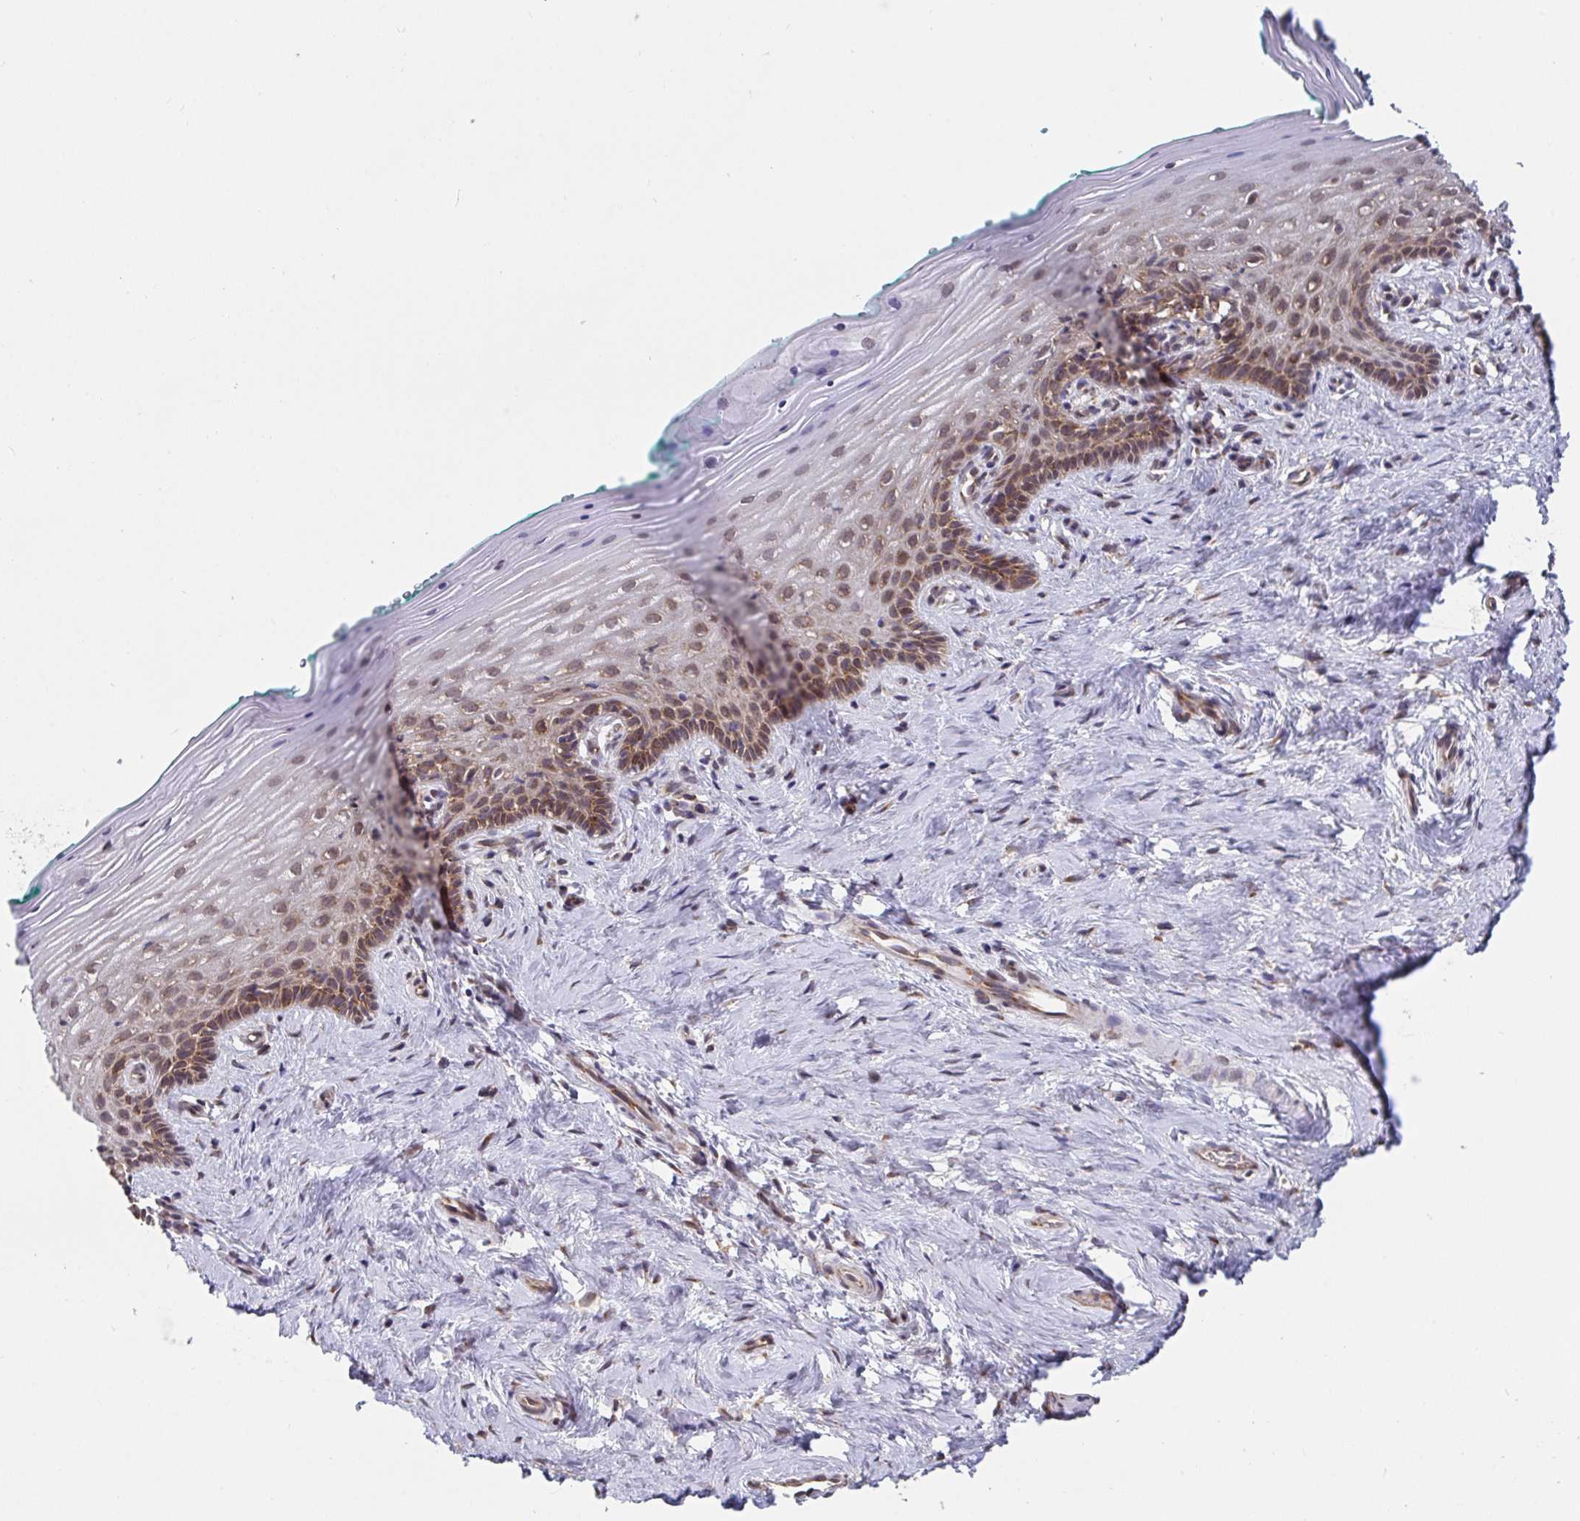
{"staining": {"intensity": "moderate", "quantity": ">75%", "location": "cytoplasmic/membranous"}, "tissue": "vagina", "cell_type": "Squamous epithelial cells", "image_type": "normal", "snomed": [{"axis": "morphology", "description": "Normal tissue, NOS"}, {"axis": "topography", "description": "Vagina"}], "caption": "Immunohistochemistry (IHC) image of benign vagina: human vagina stained using immunohistochemistry exhibits medium levels of moderate protein expression localized specifically in the cytoplasmic/membranous of squamous epithelial cells, appearing as a cytoplasmic/membranous brown color.", "gene": "ATP5MJ", "patient": {"sex": "female", "age": 45}}